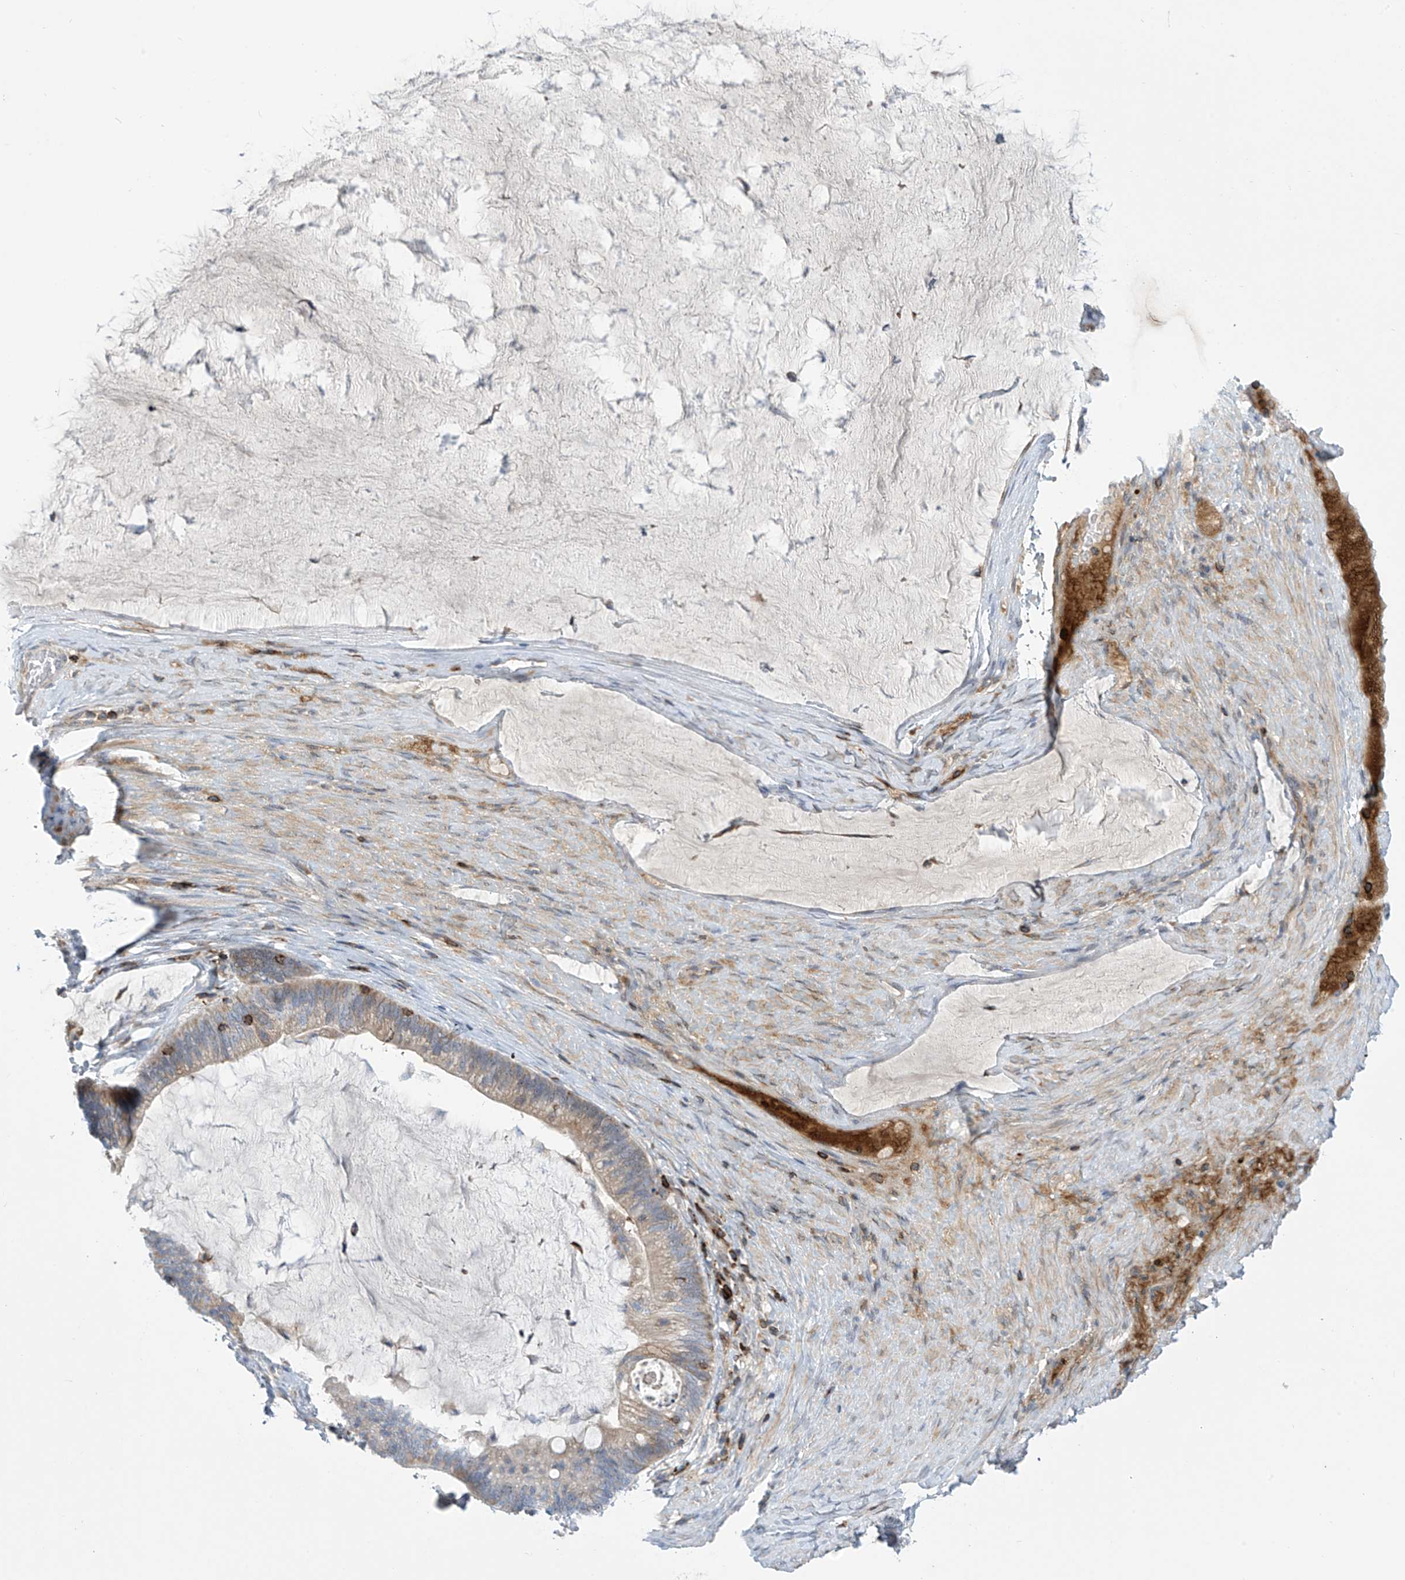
{"staining": {"intensity": "weak", "quantity": "25%-75%", "location": "cytoplasmic/membranous"}, "tissue": "ovarian cancer", "cell_type": "Tumor cells", "image_type": "cancer", "snomed": [{"axis": "morphology", "description": "Cystadenocarcinoma, mucinous, NOS"}, {"axis": "topography", "description": "Ovary"}], "caption": "Immunohistochemistry staining of ovarian cancer, which reveals low levels of weak cytoplasmic/membranous positivity in approximately 25%-75% of tumor cells indicating weak cytoplasmic/membranous protein positivity. The staining was performed using DAB (brown) for protein detection and nuclei were counterstained in hematoxylin (blue).", "gene": "IBA57", "patient": {"sex": "female", "age": 61}}